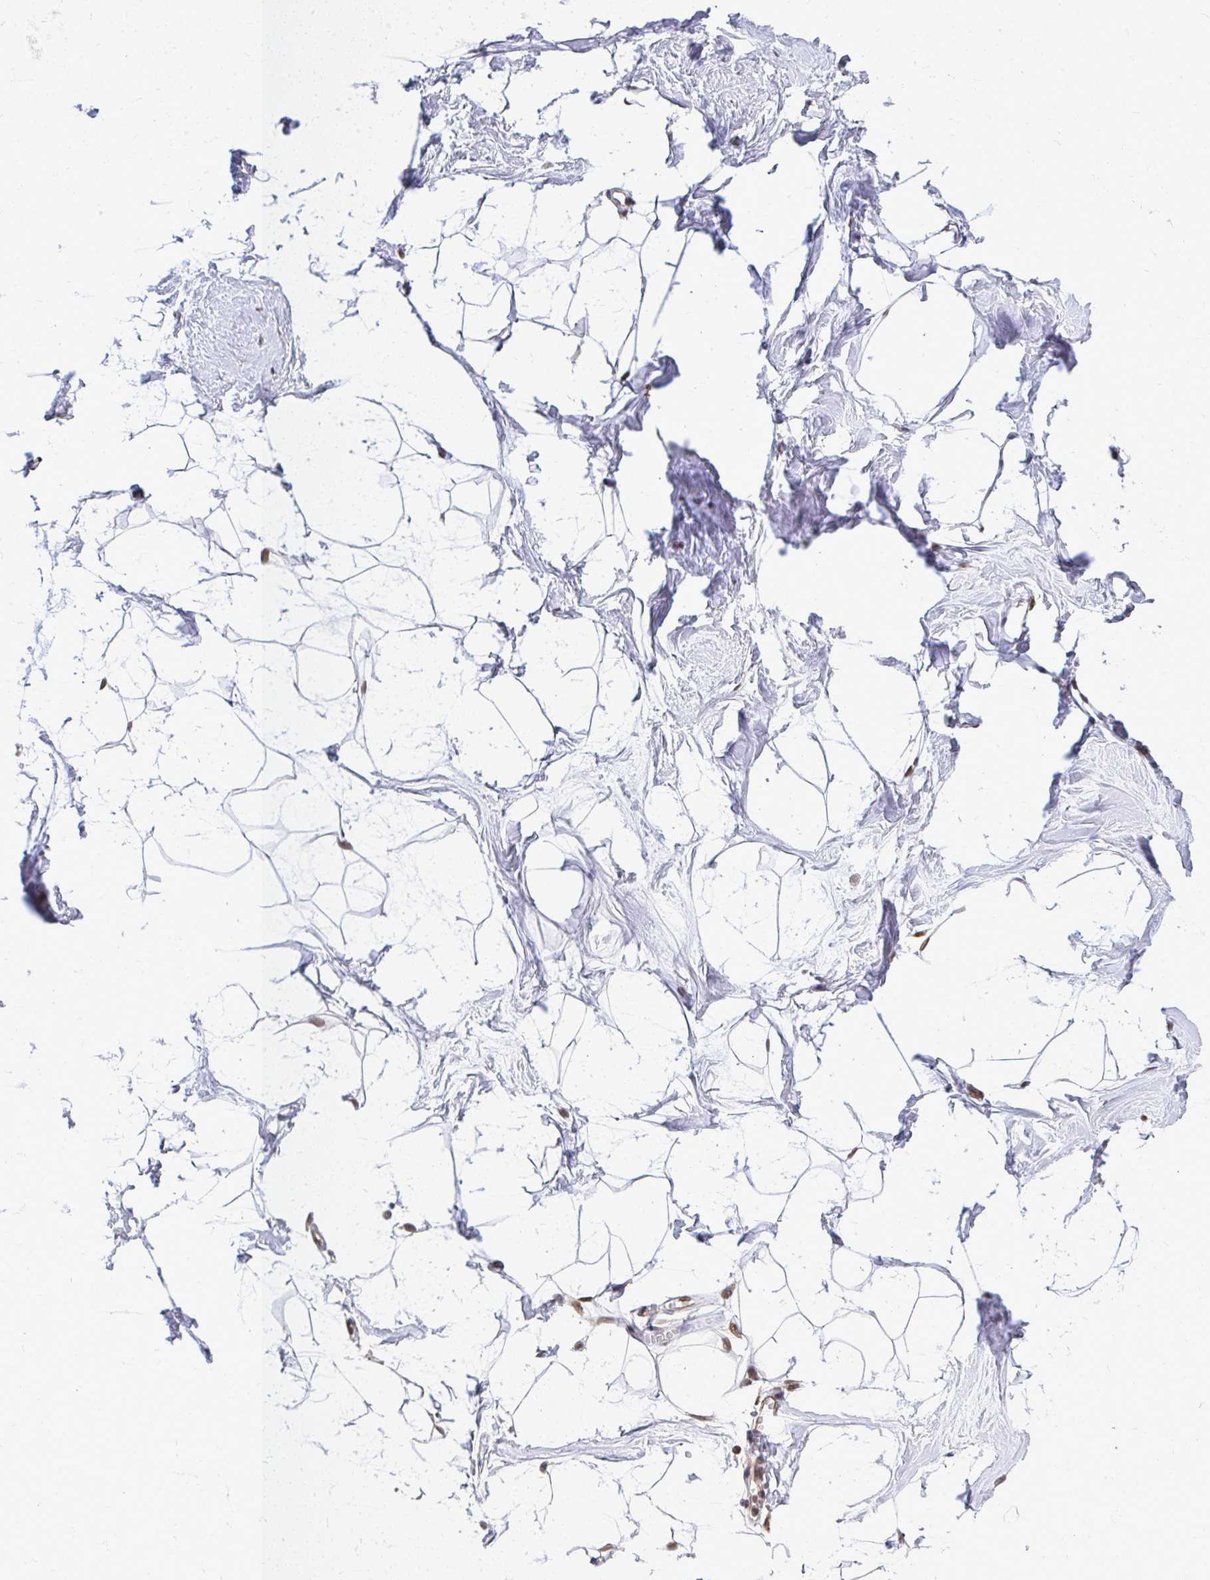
{"staining": {"intensity": "negative", "quantity": "none", "location": "none"}, "tissue": "breast", "cell_type": "Adipocytes", "image_type": "normal", "snomed": [{"axis": "morphology", "description": "Normal tissue, NOS"}, {"axis": "topography", "description": "Breast"}], "caption": "A histopathology image of breast stained for a protein exhibits no brown staining in adipocytes. Nuclei are stained in blue.", "gene": "XPO1", "patient": {"sex": "female", "age": 45}}